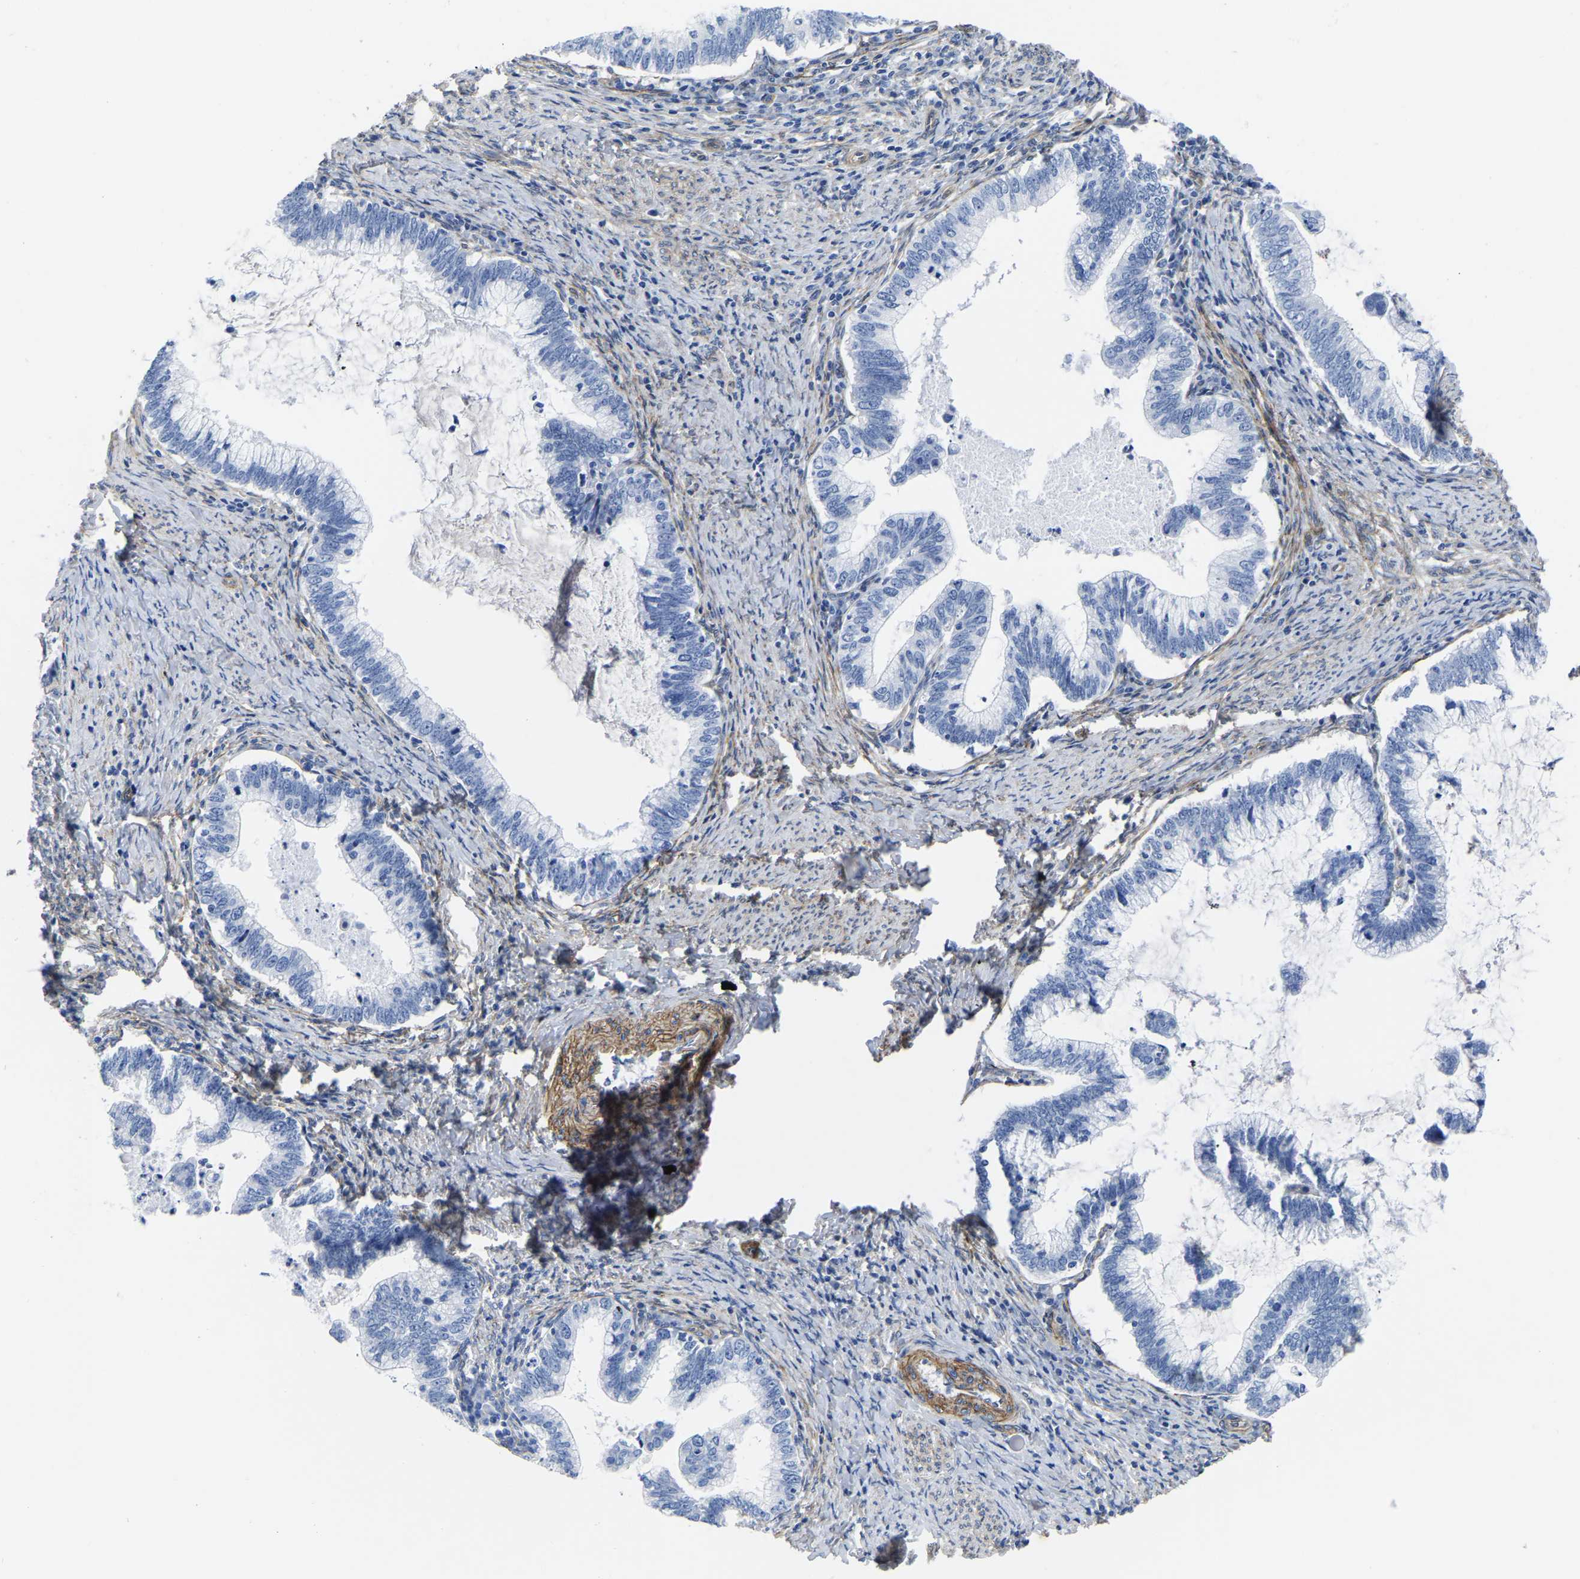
{"staining": {"intensity": "negative", "quantity": "none", "location": "none"}, "tissue": "cervical cancer", "cell_type": "Tumor cells", "image_type": "cancer", "snomed": [{"axis": "morphology", "description": "Adenocarcinoma, NOS"}, {"axis": "topography", "description": "Cervix"}], "caption": "This is an IHC micrograph of human adenocarcinoma (cervical). There is no positivity in tumor cells.", "gene": "SLC45A3", "patient": {"sex": "female", "age": 36}}